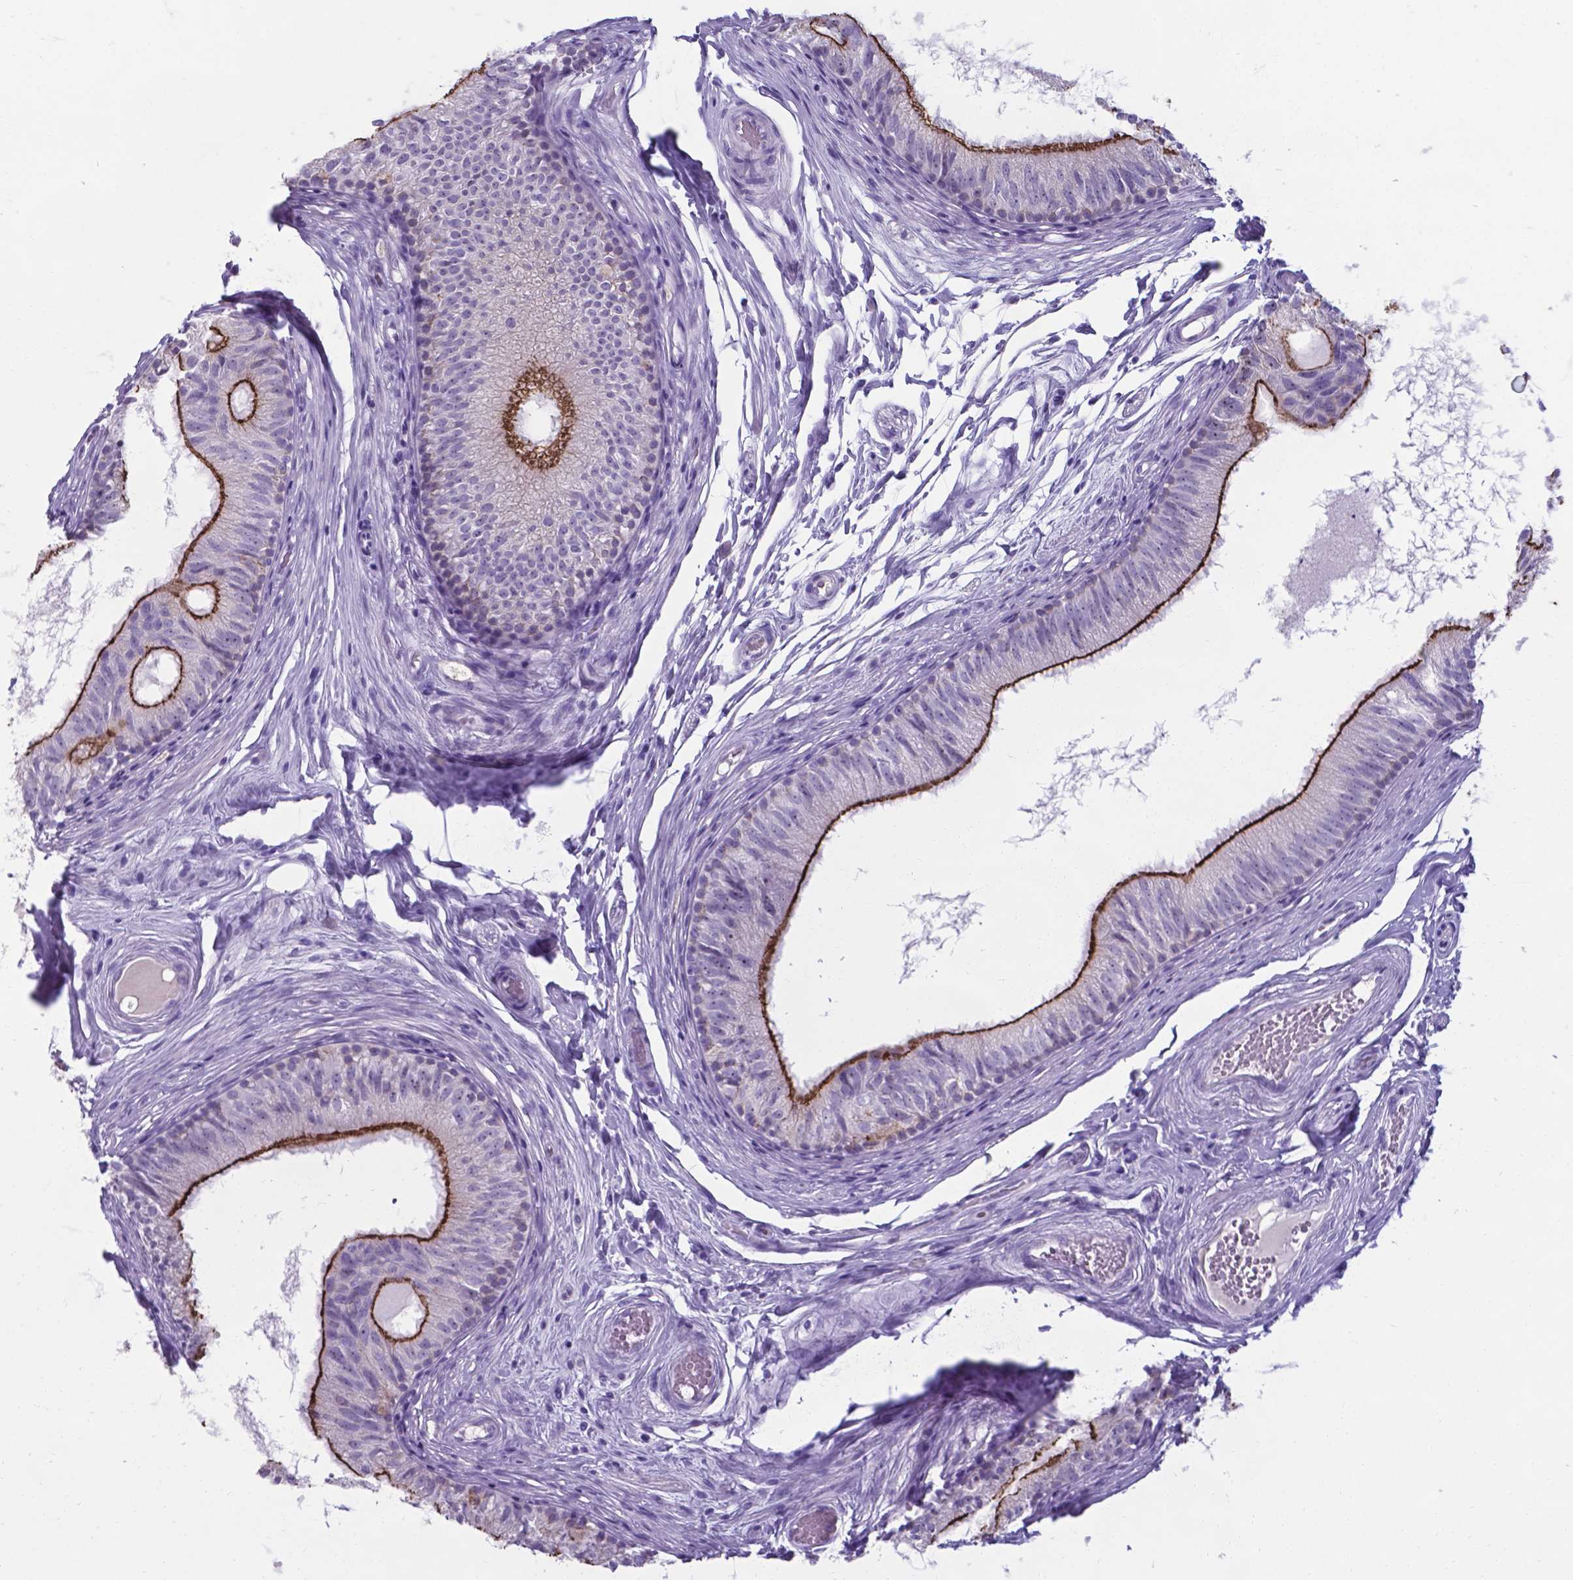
{"staining": {"intensity": "strong", "quantity": "25%-75%", "location": "cytoplasmic/membranous"}, "tissue": "epididymis", "cell_type": "Glandular cells", "image_type": "normal", "snomed": [{"axis": "morphology", "description": "Normal tissue, NOS"}, {"axis": "topography", "description": "Epididymis"}], "caption": "The photomicrograph displays a brown stain indicating the presence of a protein in the cytoplasmic/membranous of glandular cells in epididymis.", "gene": "AP5B1", "patient": {"sex": "male", "age": 29}}